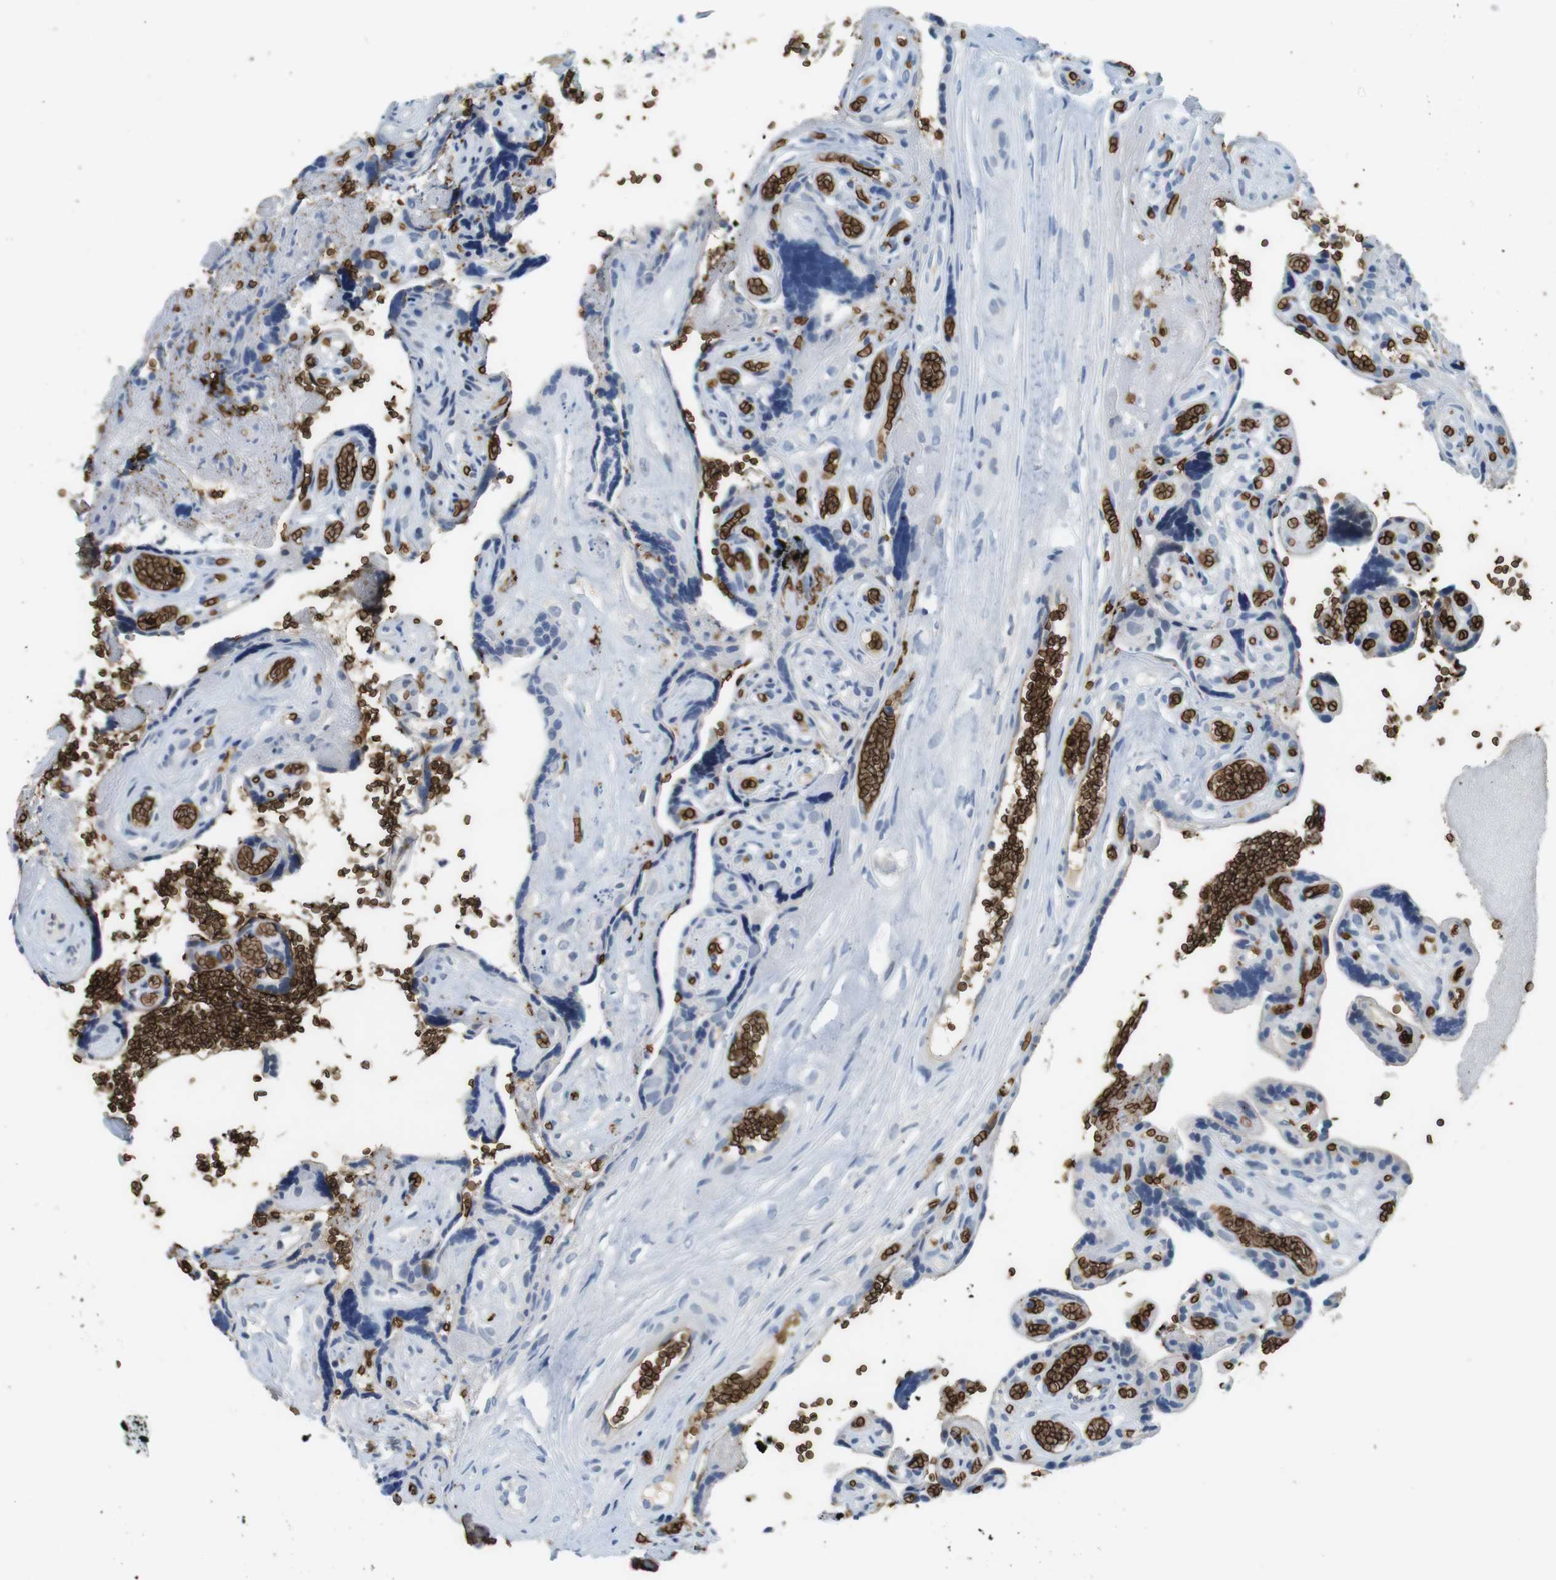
{"staining": {"intensity": "negative", "quantity": "none", "location": "none"}, "tissue": "placenta", "cell_type": "Trophoblastic cells", "image_type": "normal", "snomed": [{"axis": "morphology", "description": "Normal tissue, NOS"}, {"axis": "topography", "description": "Placenta"}], "caption": "Trophoblastic cells show no significant positivity in unremarkable placenta. (Immunohistochemistry (ihc), brightfield microscopy, high magnification).", "gene": "SLC4A1", "patient": {"sex": "female", "age": 30}}